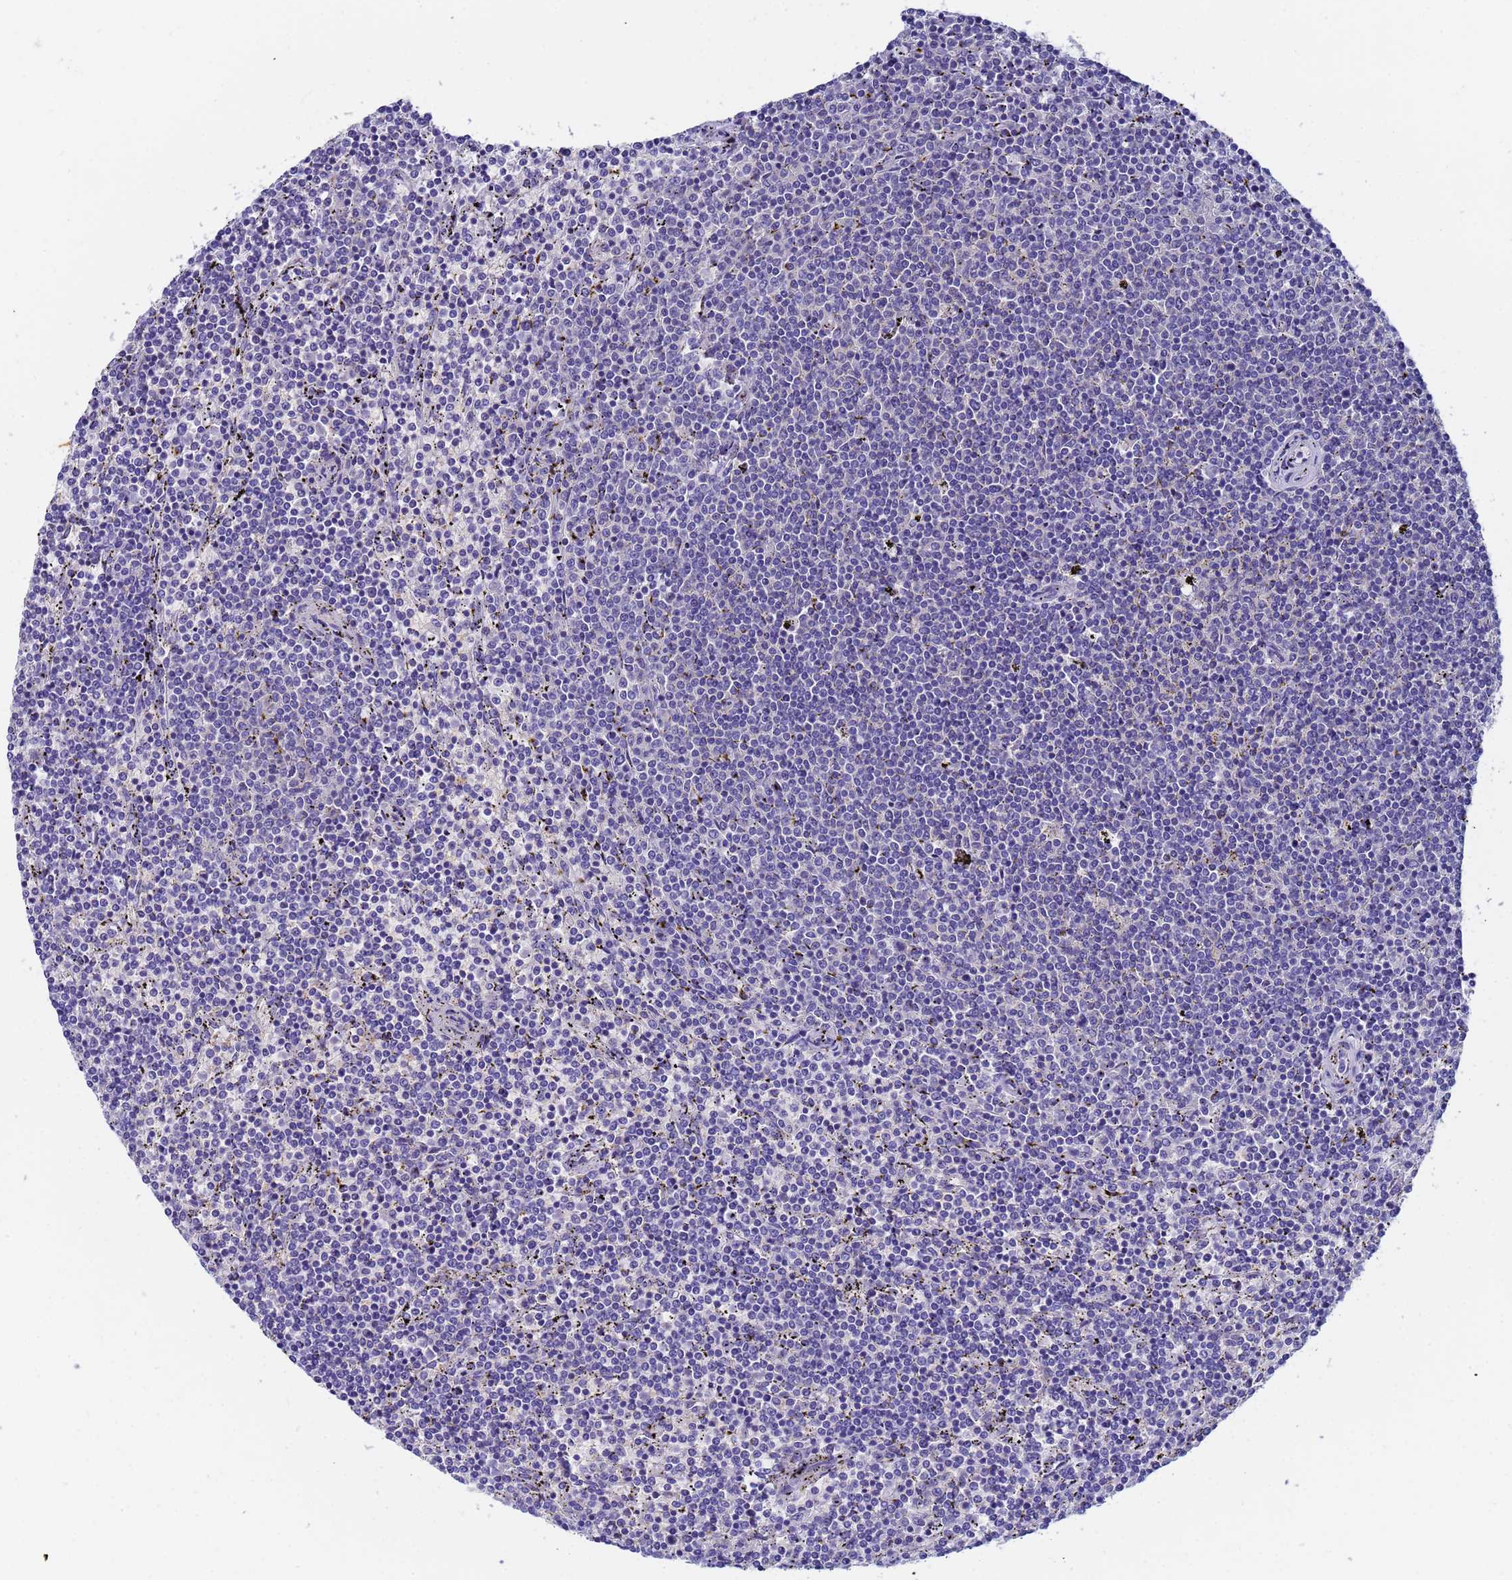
{"staining": {"intensity": "negative", "quantity": "none", "location": "none"}, "tissue": "lymphoma", "cell_type": "Tumor cells", "image_type": "cancer", "snomed": [{"axis": "morphology", "description": "Malignant lymphoma, non-Hodgkin's type, Low grade"}, {"axis": "topography", "description": "Spleen"}], "caption": "IHC of human lymphoma exhibits no expression in tumor cells.", "gene": "UBE2O", "patient": {"sex": "female", "age": 50}}